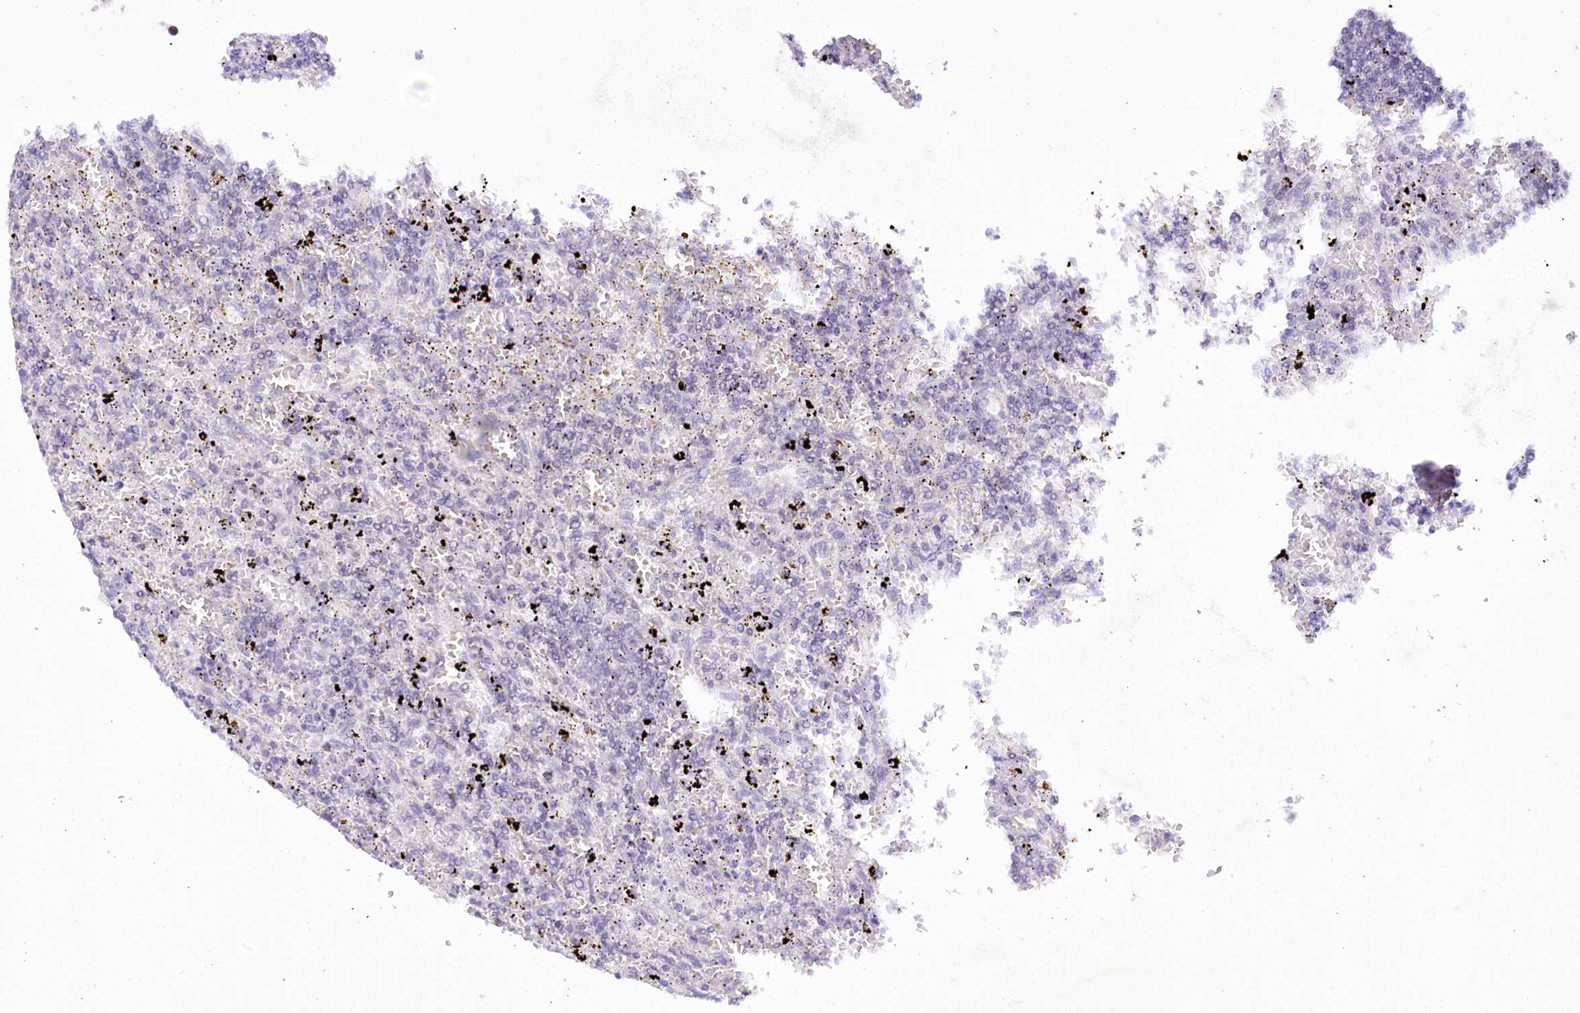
{"staining": {"intensity": "negative", "quantity": "none", "location": "none"}, "tissue": "lymphoma", "cell_type": "Tumor cells", "image_type": "cancer", "snomed": [{"axis": "morphology", "description": "Malignant lymphoma, non-Hodgkin's type, Low grade"}, {"axis": "topography", "description": "Spleen"}], "caption": "This is an immunohistochemistry image of malignant lymphoma, non-Hodgkin's type (low-grade). There is no expression in tumor cells.", "gene": "HNRNPA0", "patient": {"sex": "male", "age": 76}}